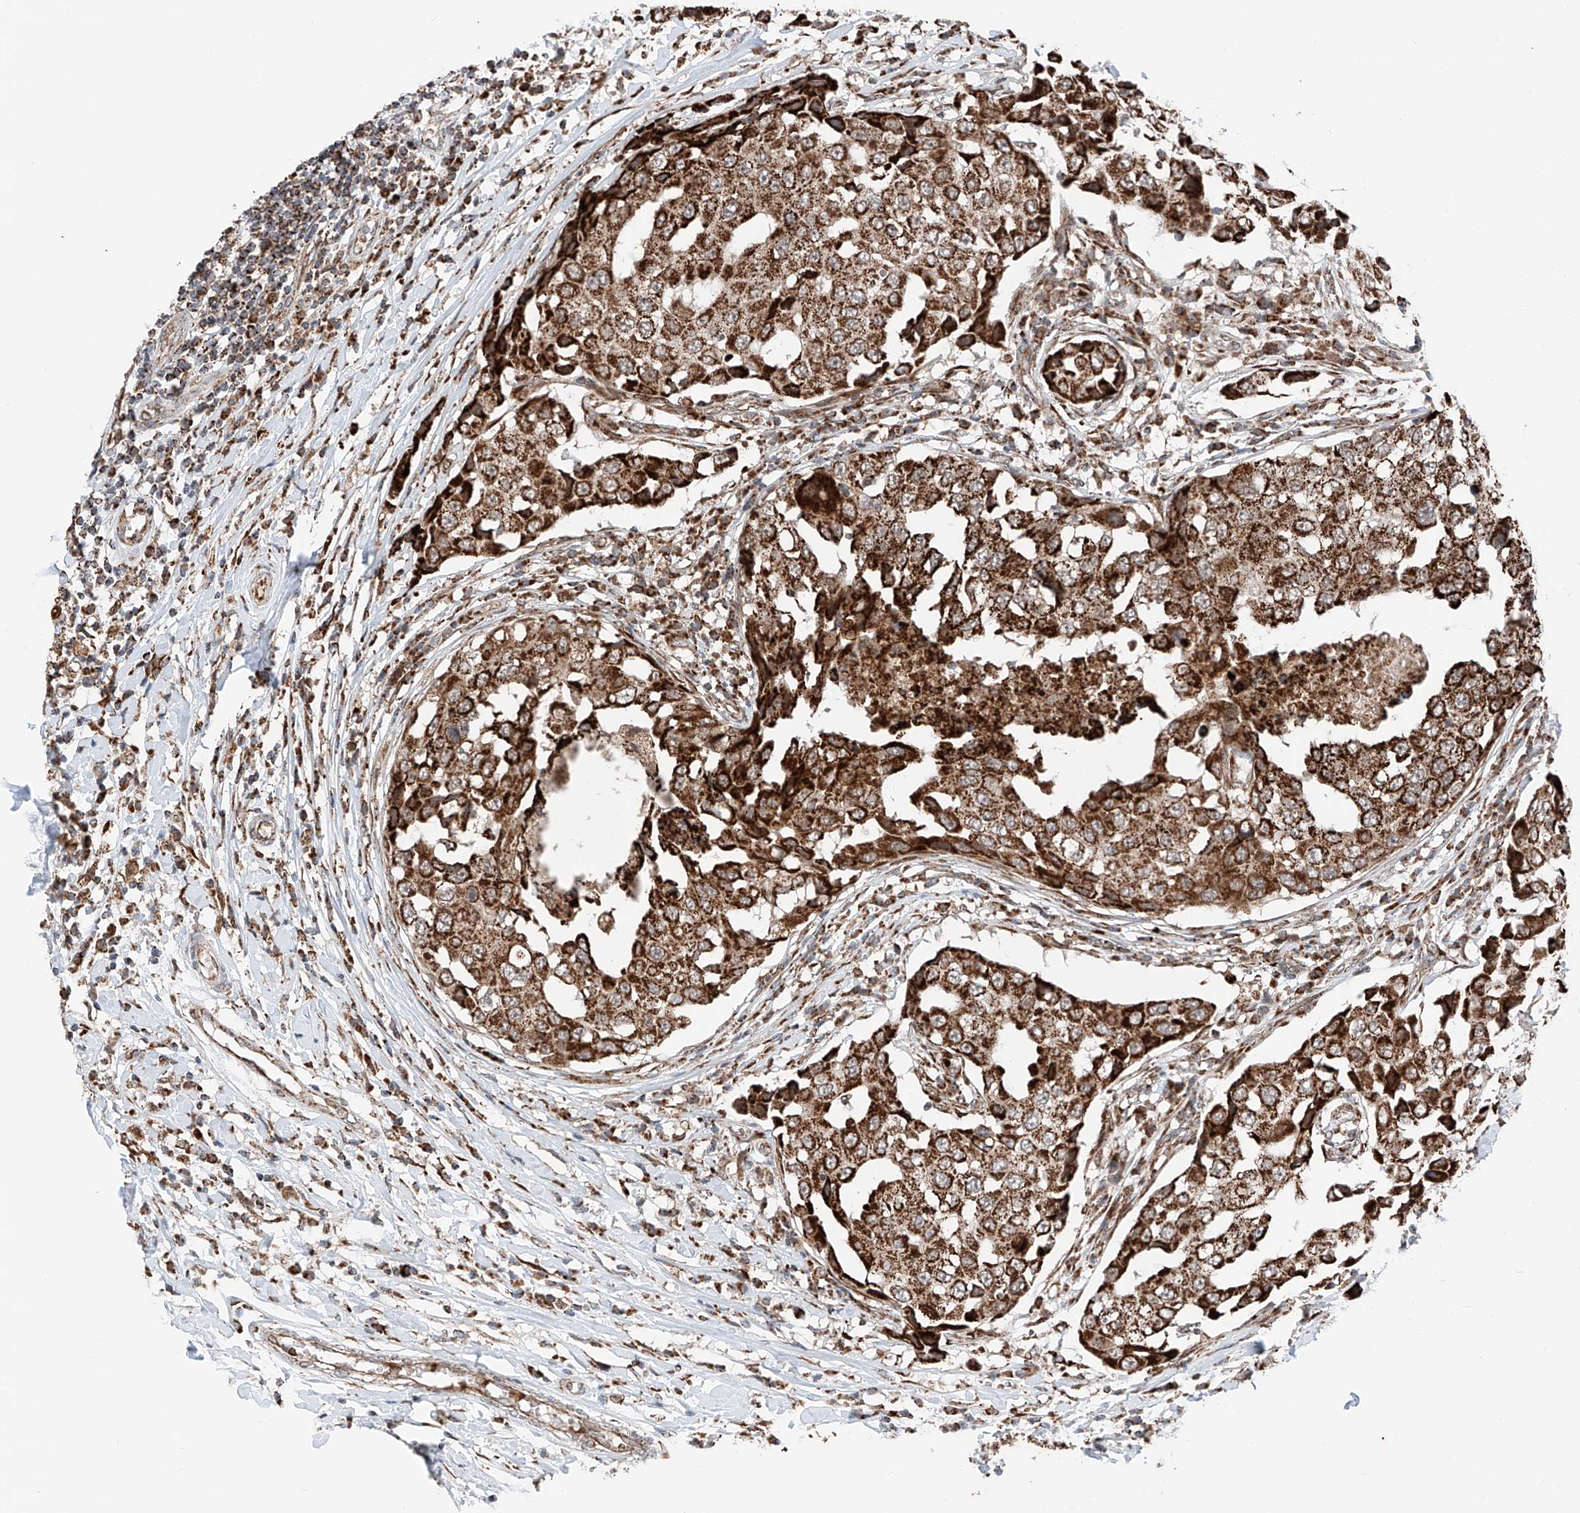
{"staining": {"intensity": "strong", "quantity": ">75%", "location": "cytoplasmic/membranous"}, "tissue": "breast cancer", "cell_type": "Tumor cells", "image_type": "cancer", "snomed": [{"axis": "morphology", "description": "Duct carcinoma"}, {"axis": "topography", "description": "Breast"}], "caption": "Brown immunohistochemical staining in breast infiltrating ductal carcinoma shows strong cytoplasmic/membranous staining in approximately >75% of tumor cells.", "gene": "ZSCAN29", "patient": {"sex": "female", "age": 27}}